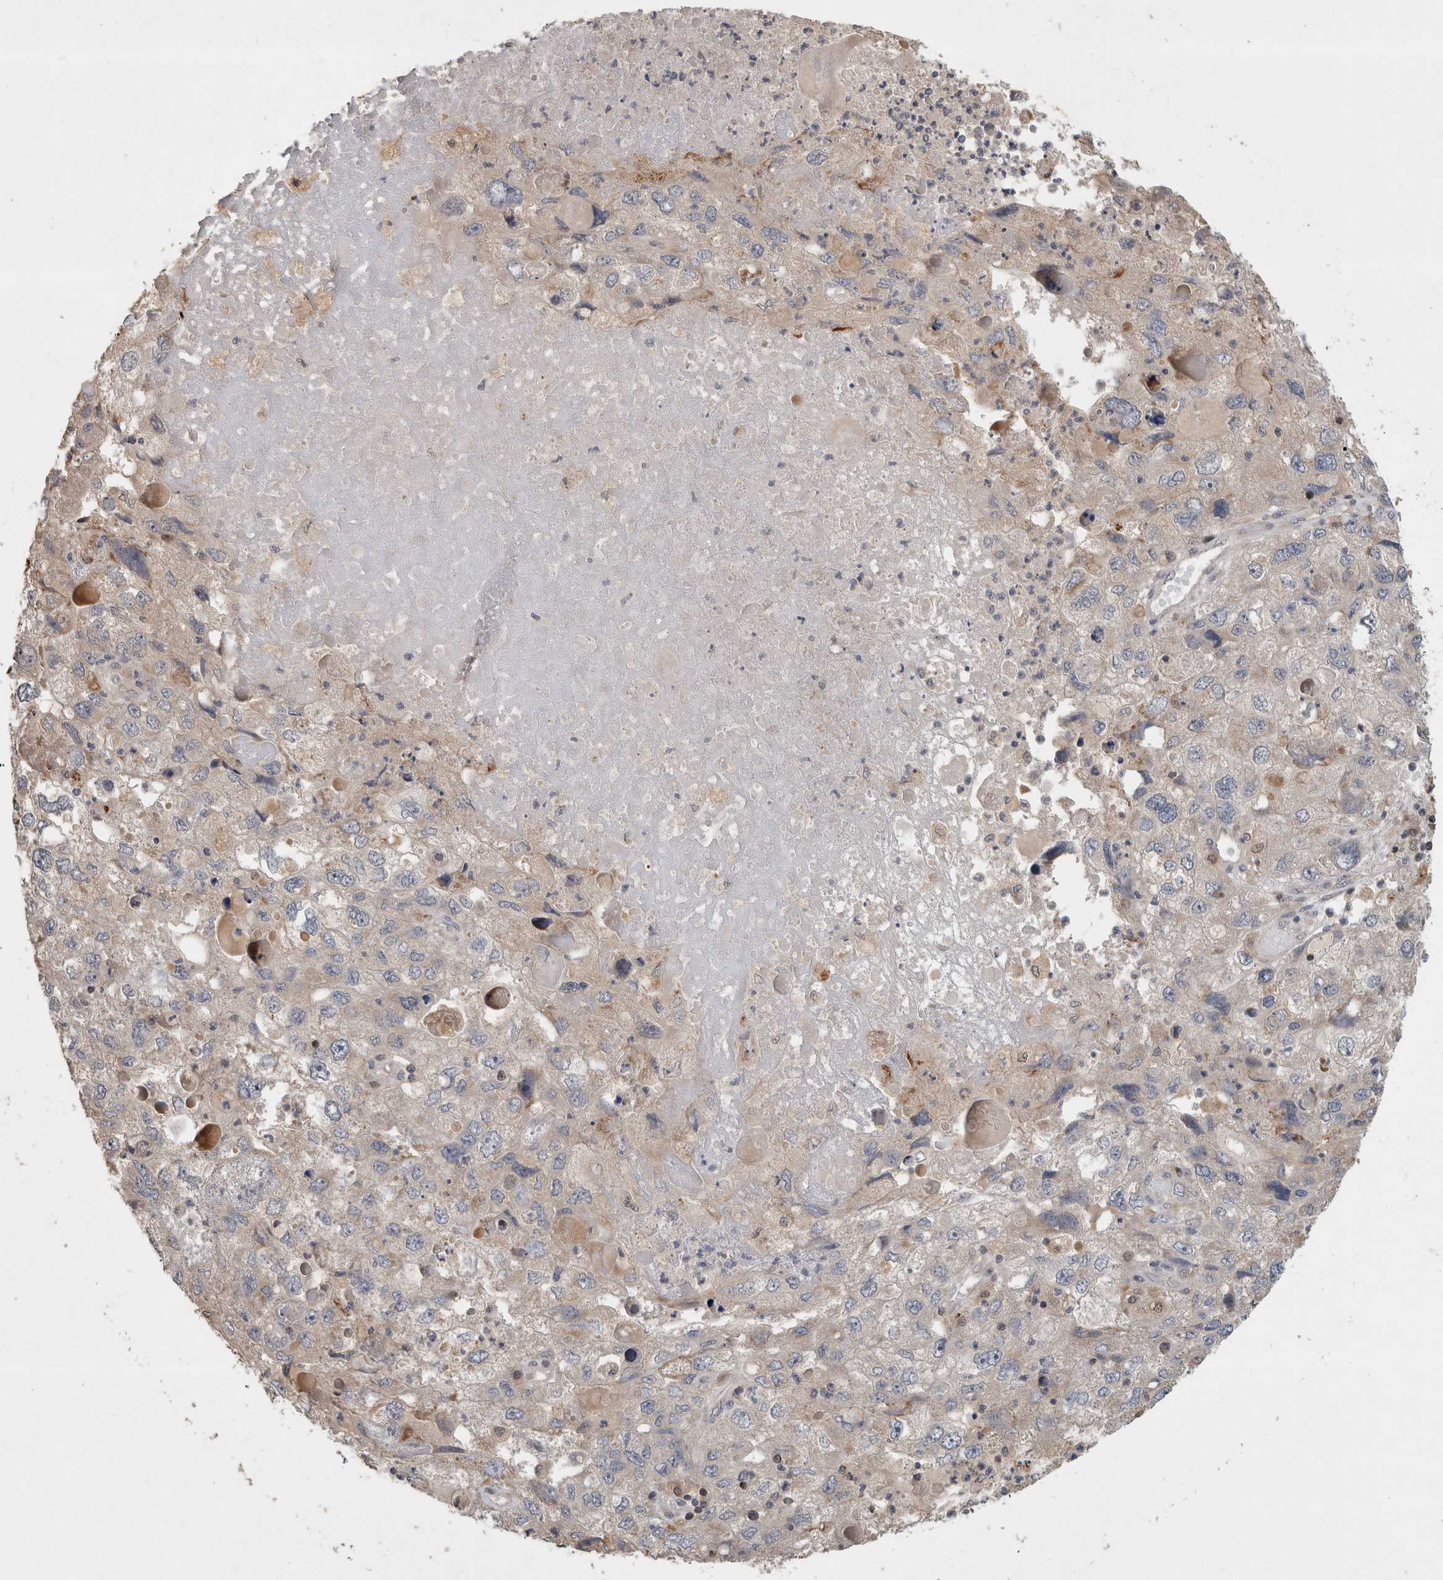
{"staining": {"intensity": "moderate", "quantity": "<25%", "location": "cytoplasmic/membranous"}, "tissue": "endometrial cancer", "cell_type": "Tumor cells", "image_type": "cancer", "snomed": [{"axis": "morphology", "description": "Adenocarcinoma, NOS"}, {"axis": "topography", "description": "Endometrium"}], "caption": "Protein expression analysis of human endometrial cancer reveals moderate cytoplasmic/membranous positivity in approximately <25% of tumor cells.", "gene": "SERAC1", "patient": {"sex": "female", "age": 49}}